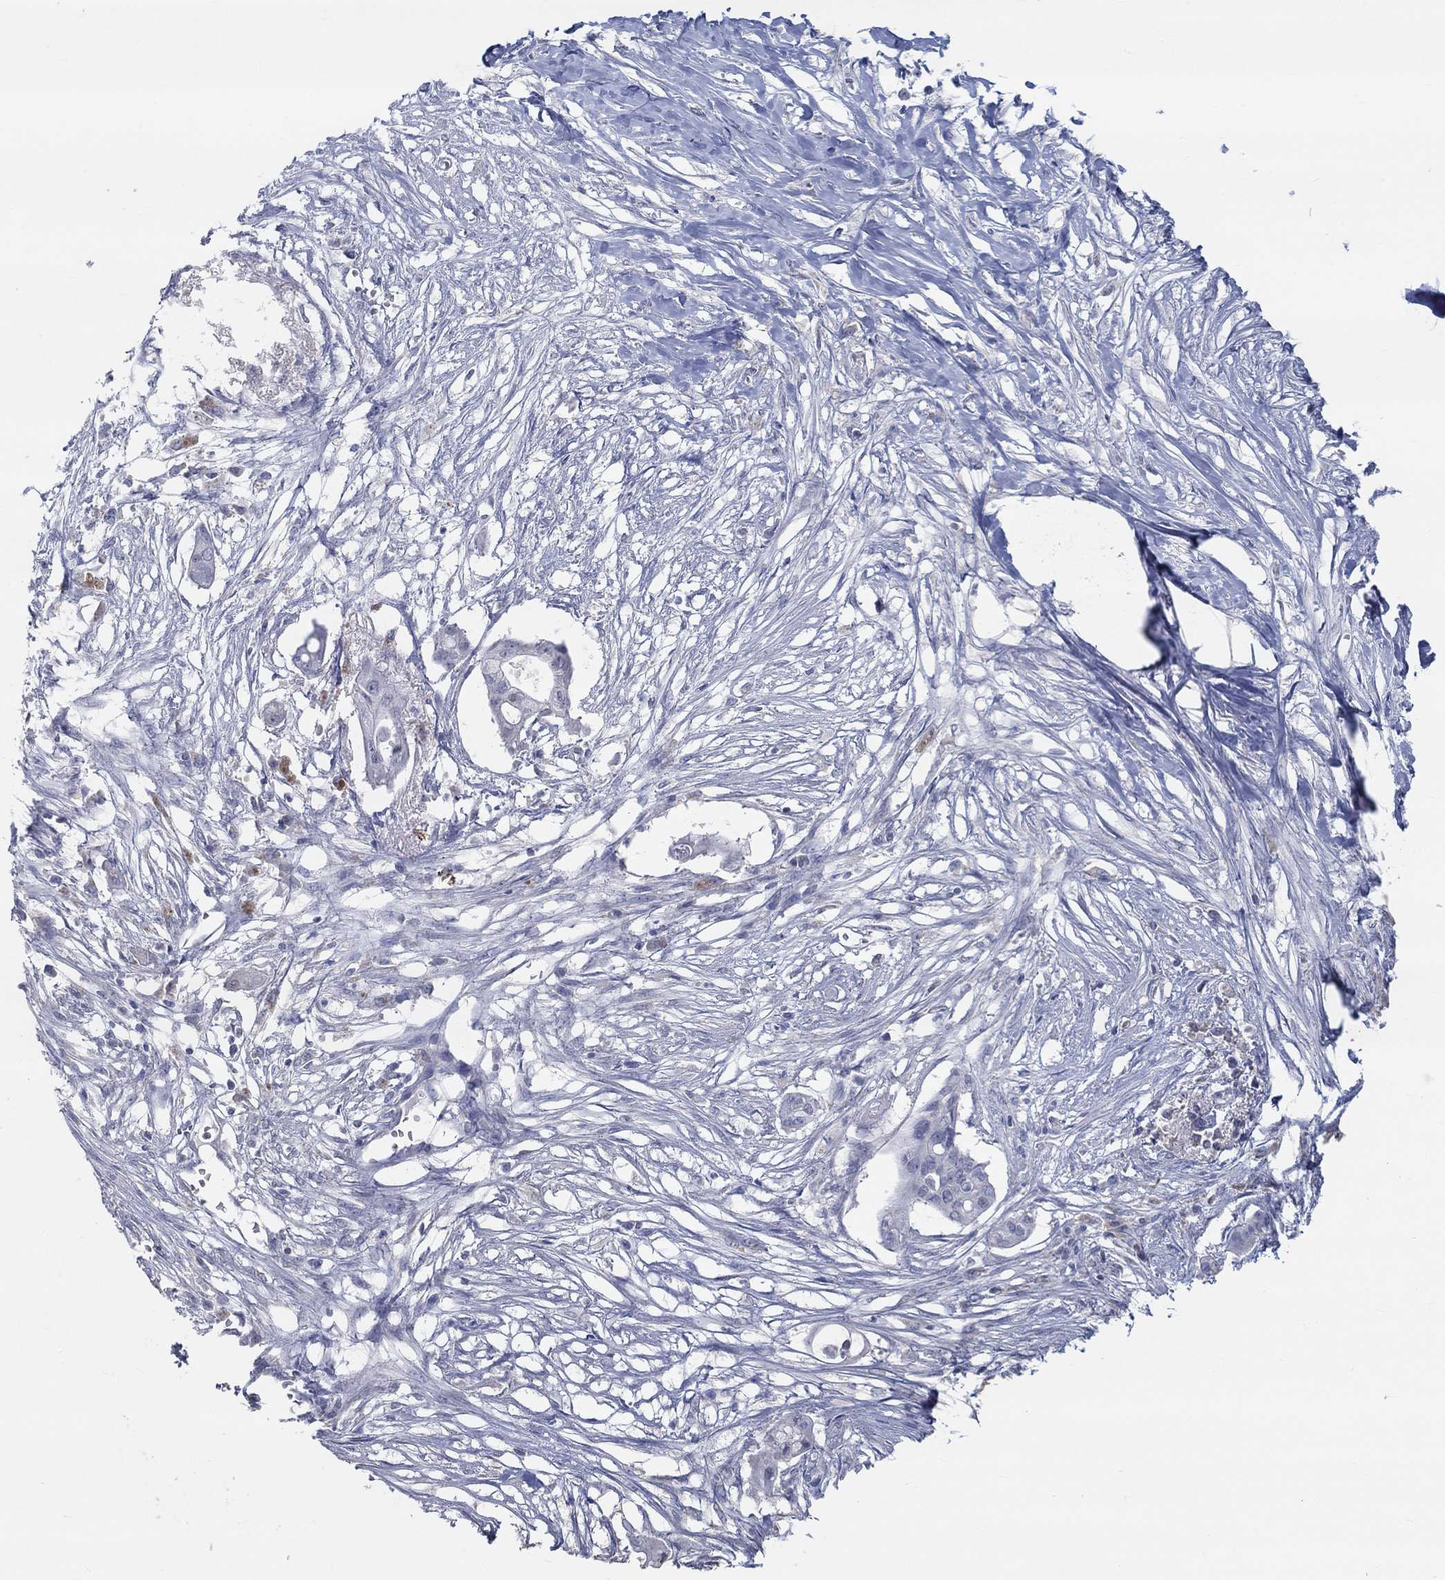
{"staining": {"intensity": "negative", "quantity": "none", "location": "none"}, "tissue": "pancreatic cancer", "cell_type": "Tumor cells", "image_type": "cancer", "snomed": [{"axis": "morphology", "description": "Normal tissue, NOS"}, {"axis": "morphology", "description": "Adenocarcinoma, NOS"}, {"axis": "topography", "description": "Pancreas"}], "caption": "The immunohistochemistry photomicrograph has no significant positivity in tumor cells of pancreatic adenocarcinoma tissue. The staining was performed using DAB (3,3'-diaminobenzidine) to visualize the protein expression in brown, while the nuclei were stained in blue with hematoxylin (Magnification: 20x).", "gene": "FGF2", "patient": {"sex": "female", "age": 58}}